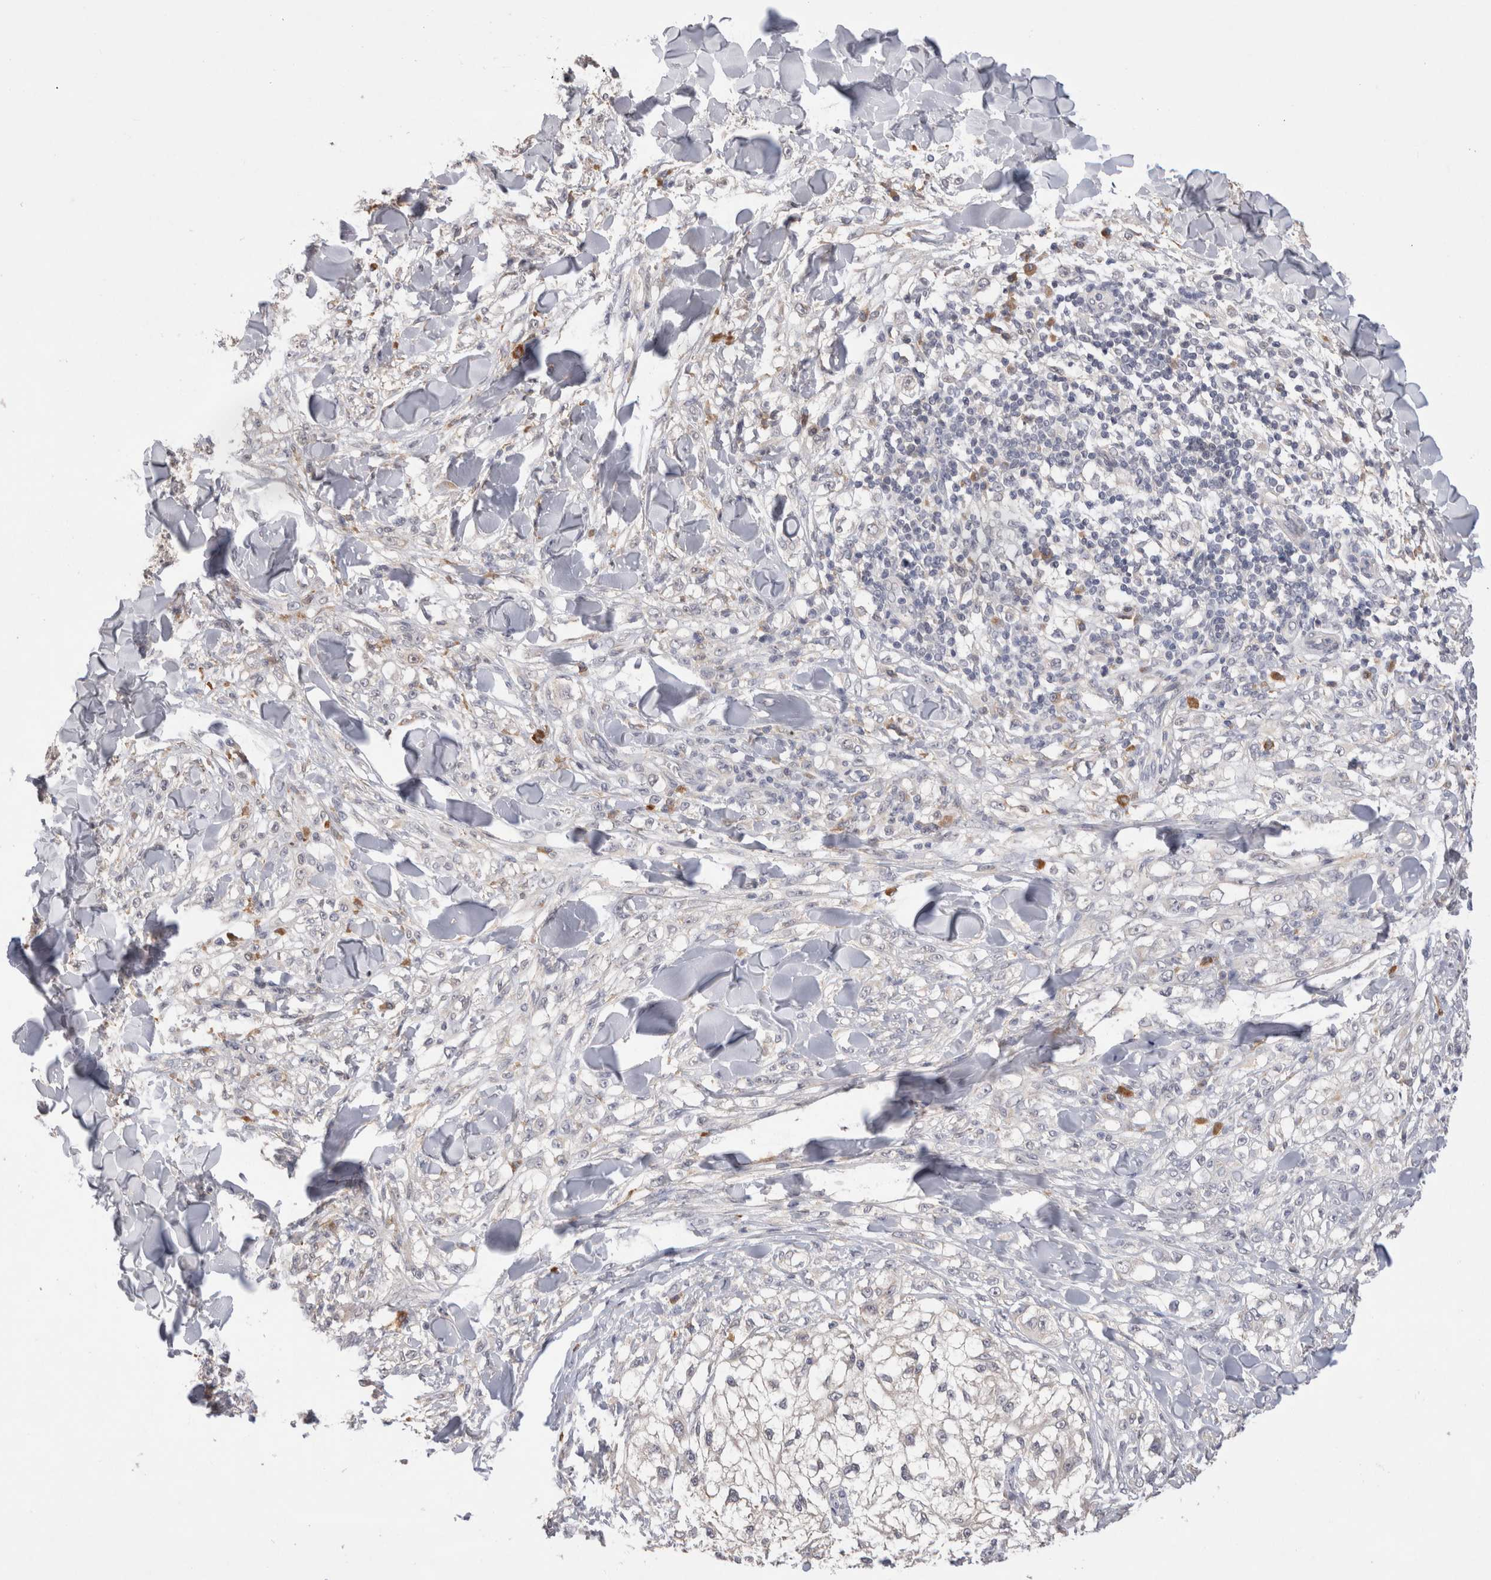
{"staining": {"intensity": "negative", "quantity": "none", "location": "none"}, "tissue": "melanoma", "cell_type": "Tumor cells", "image_type": "cancer", "snomed": [{"axis": "morphology", "description": "Malignant melanoma, NOS"}, {"axis": "topography", "description": "Skin of head"}], "caption": "Immunohistochemical staining of human melanoma displays no significant positivity in tumor cells. (DAB immunohistochemistry (IHC) with hematoxylin counter stain).", "gene": "VSIG4", "patient": {"sex": "male", "age": 83}}